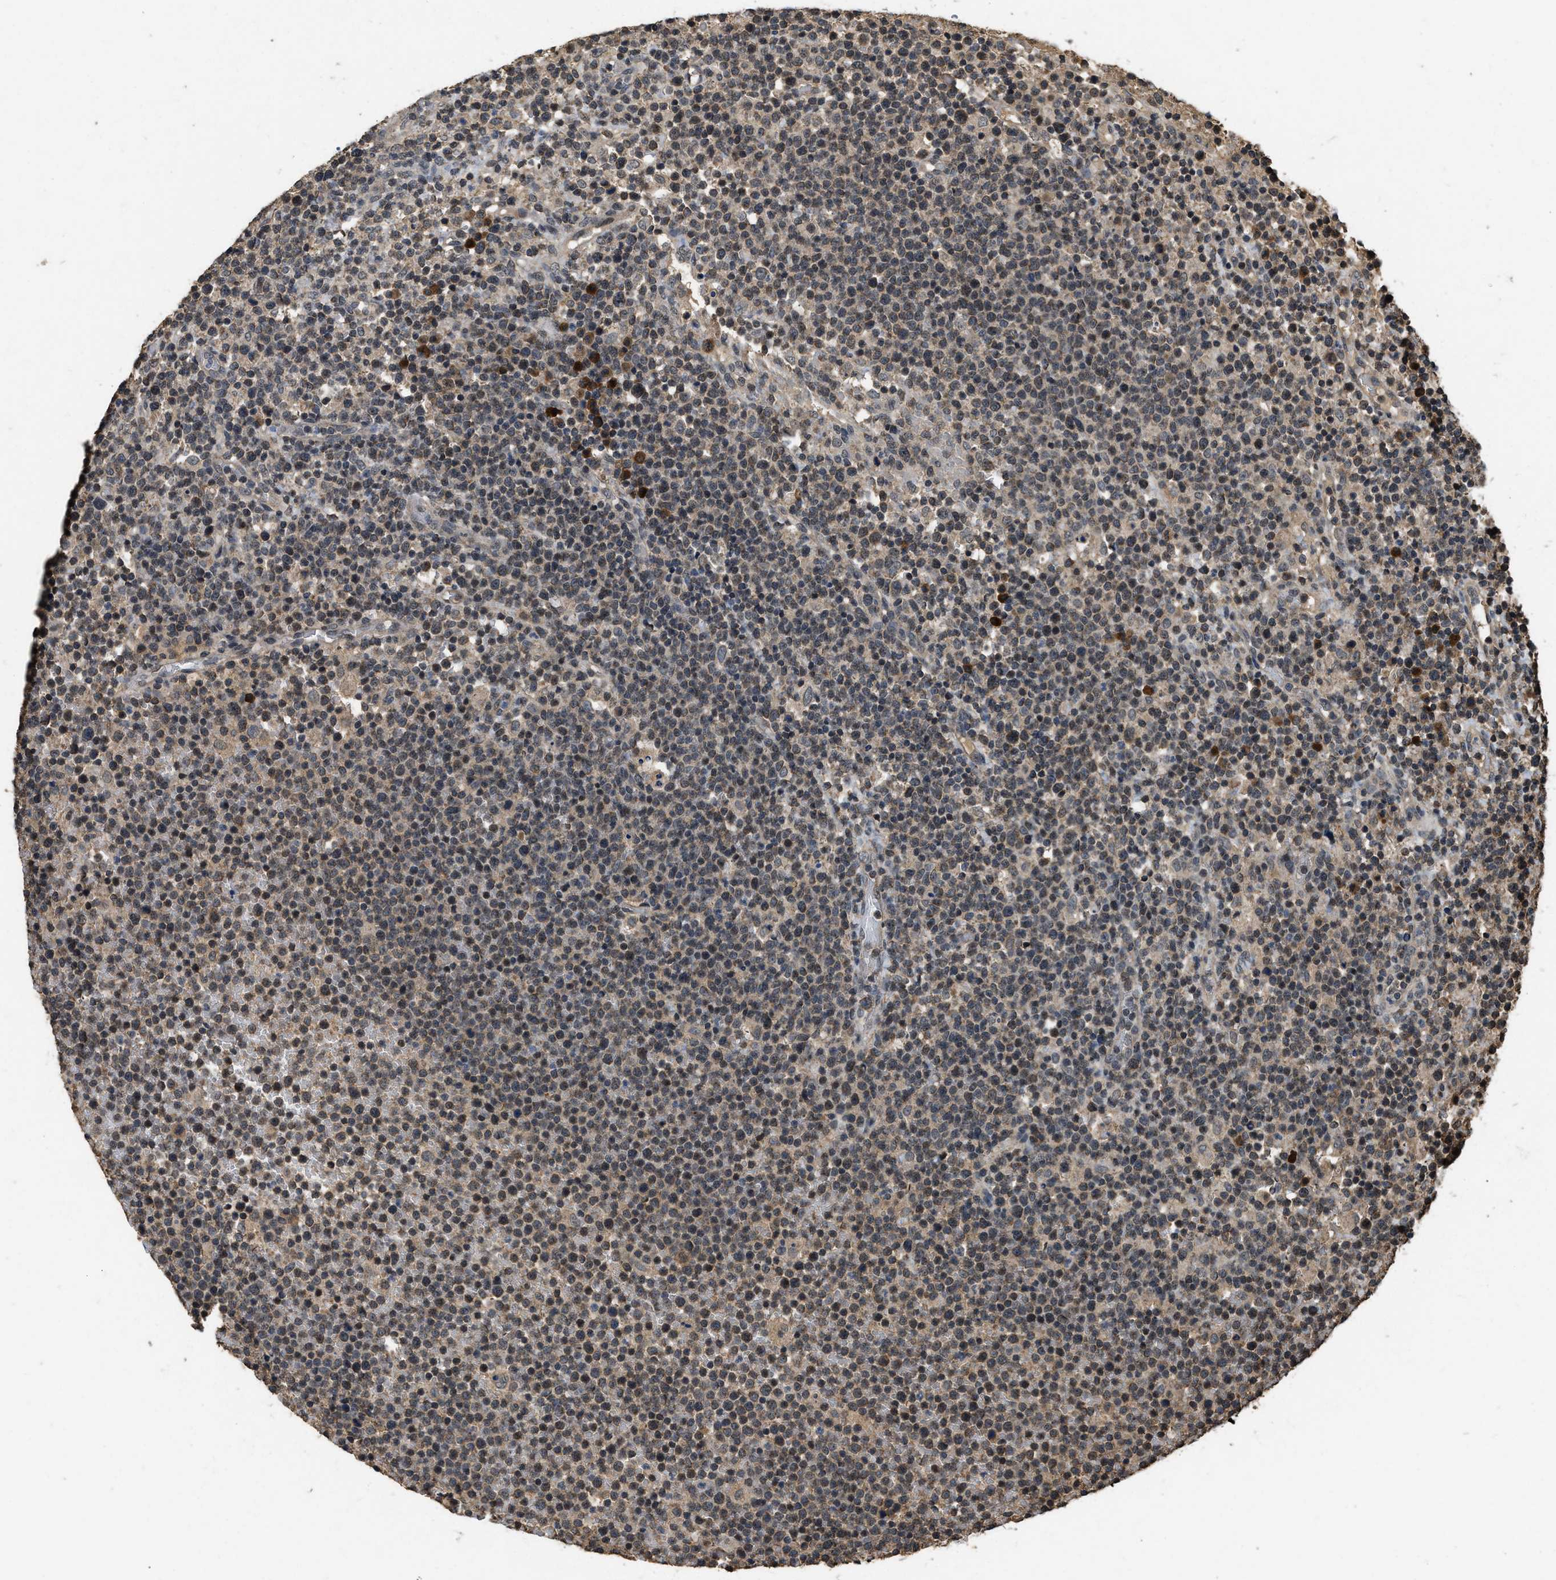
{"staining": {"intensity": "weak", "quantity": "25%-75%", "location": "cytoplasmic/membranous"}, "tissue": "lymphoma", "cell_type": "Tumor cells", "image_type": "cancer", "snomed": [{"axis": "morphology", "description": "Malignant lymphoma, non-Hodgkin's type, High grade"}, {"axis": "topography", "description": "Lymph node"}], "caption": "Lymphoma stained with a protein marker reveals weak staining in tumor cells.", "gene": "DENND6B", "patient": {"sex": "male", "age": 61}}